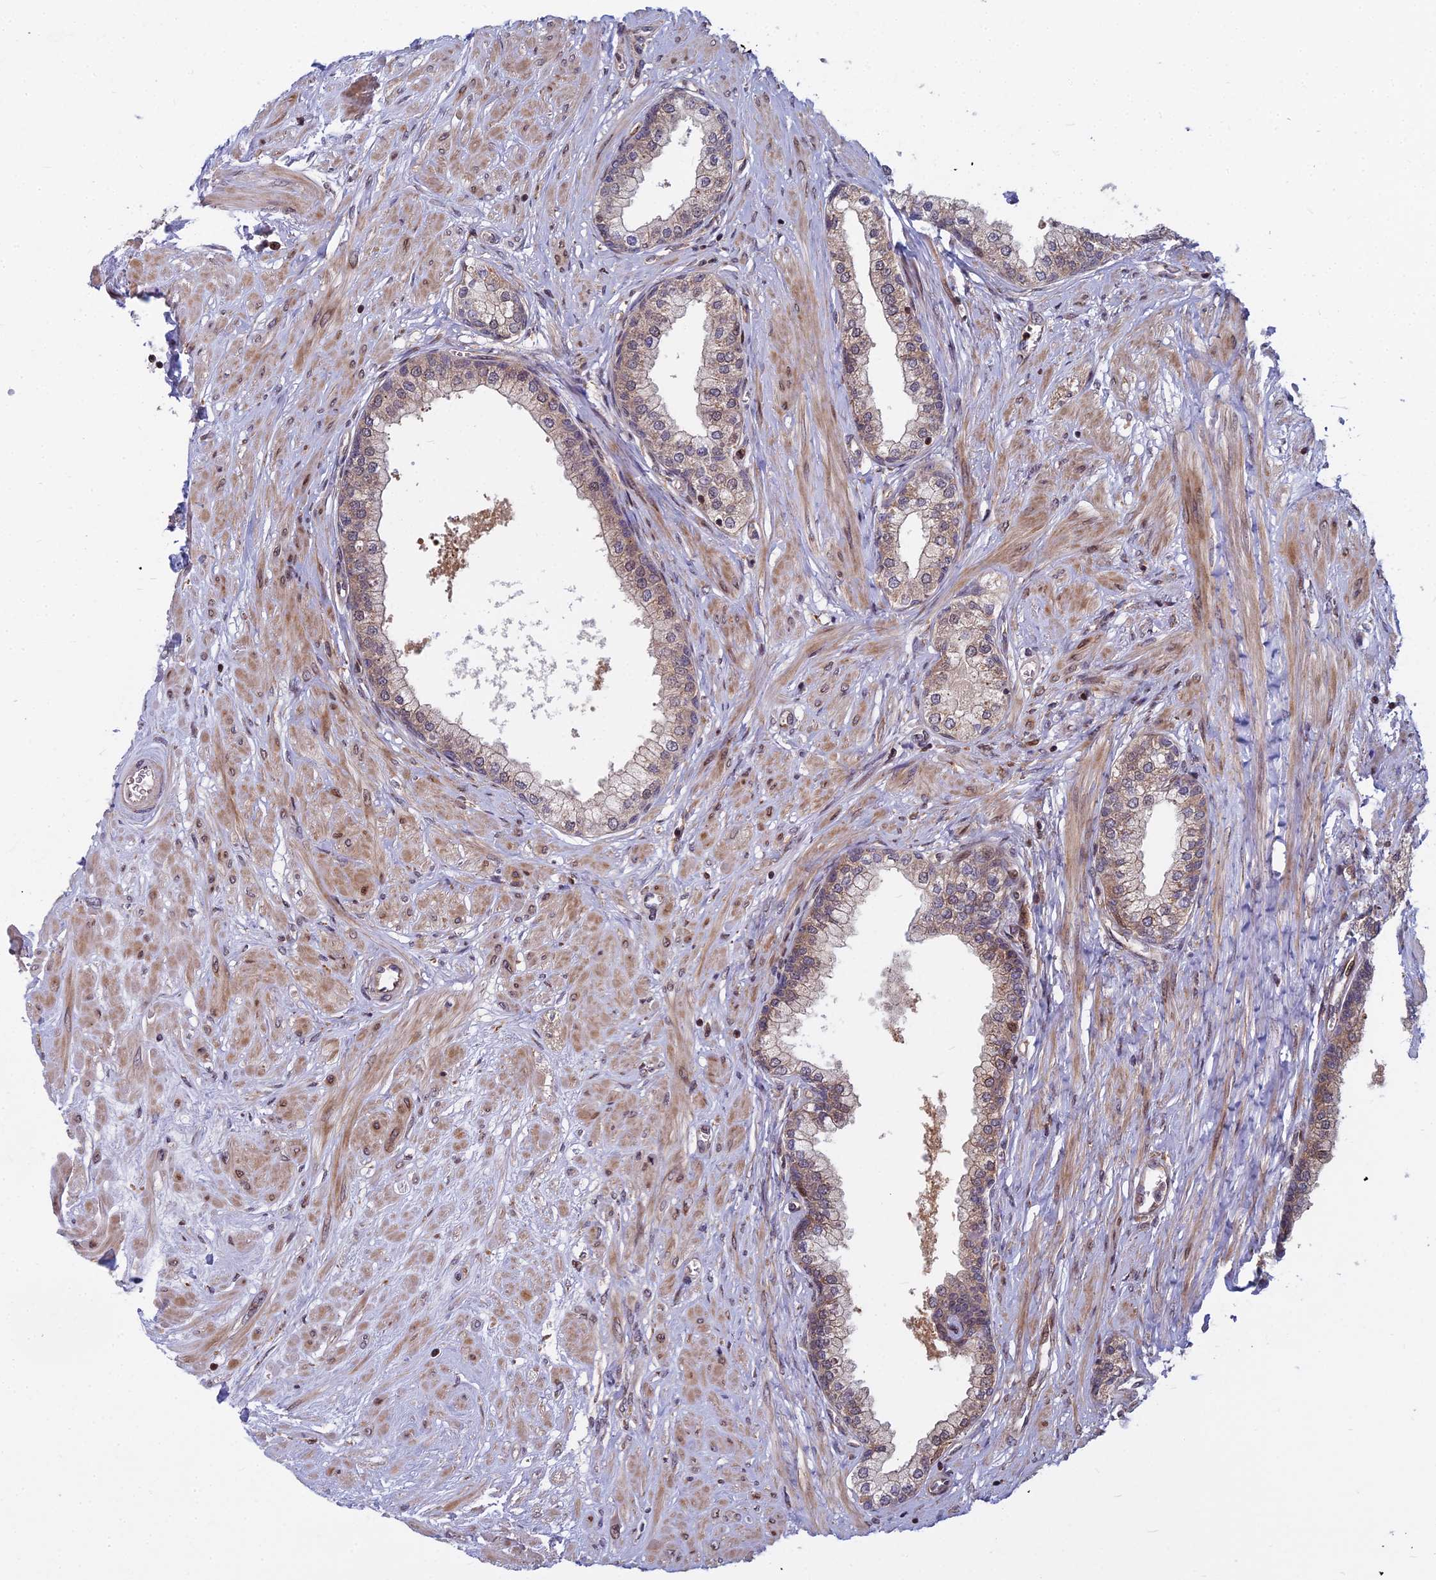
{"staining": {"intensity": "weak", "quantity": "25%-75%", "location": "cytoplasmic/membranous"}, "tissue": "prostate", "cell_type": "Glandular cells", "image_type": "normal", "snomed": [{"axis": "morphology", "description": "Normal tissue, NOS"}, {"axis": "topography", "description": "Prostate"}], "caption": "This micrograph displays unremarkable prostate stained with IHC to label a protein in brown. The cytoplasmic/membranous of glandular cells show weak positivity for the protein. Nuclei are counter-stained blue.", "gene": "COMMD2", "patient": {"sex": "male", "age": 60}}